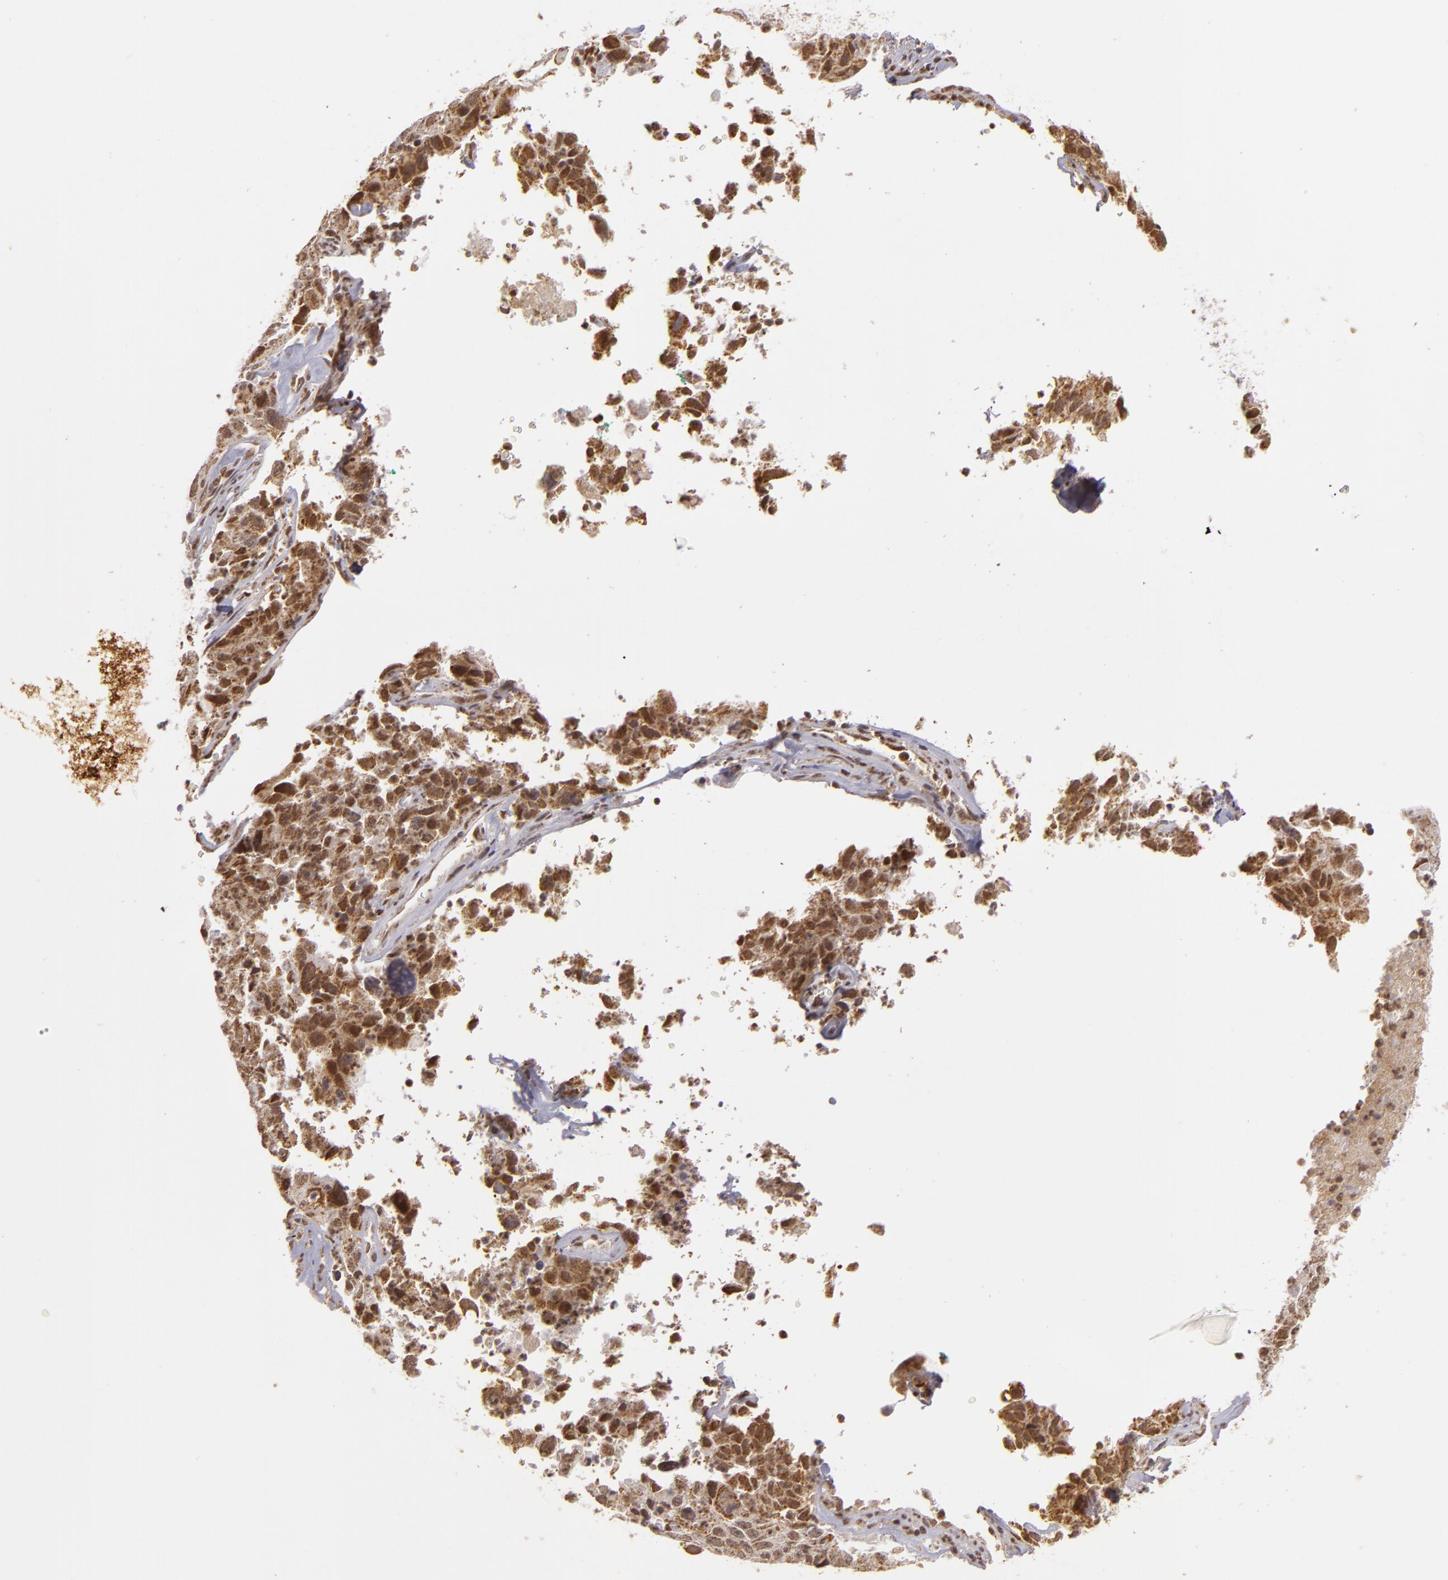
{"staining": {"intensity": "moderate", "quantity": ">75%", "location": "nuclear"}, "tissue": "lung cancer", "cell_type": "Tumor cells", "image_type": "cancer", "snomed": [{"axis": "morphology", "description": "Squamous cell carcinoma, NOS"}, {"axis": "topography", "description": "Lung"}], "caption": "A medium amount of moderate nuclear staining is seen in approximately >75% of tumor cells in lung cancer (squamous cell carcinoma) tissue.", "gene": "MXD1", "patient": {"sex": "male", "age": 64}}